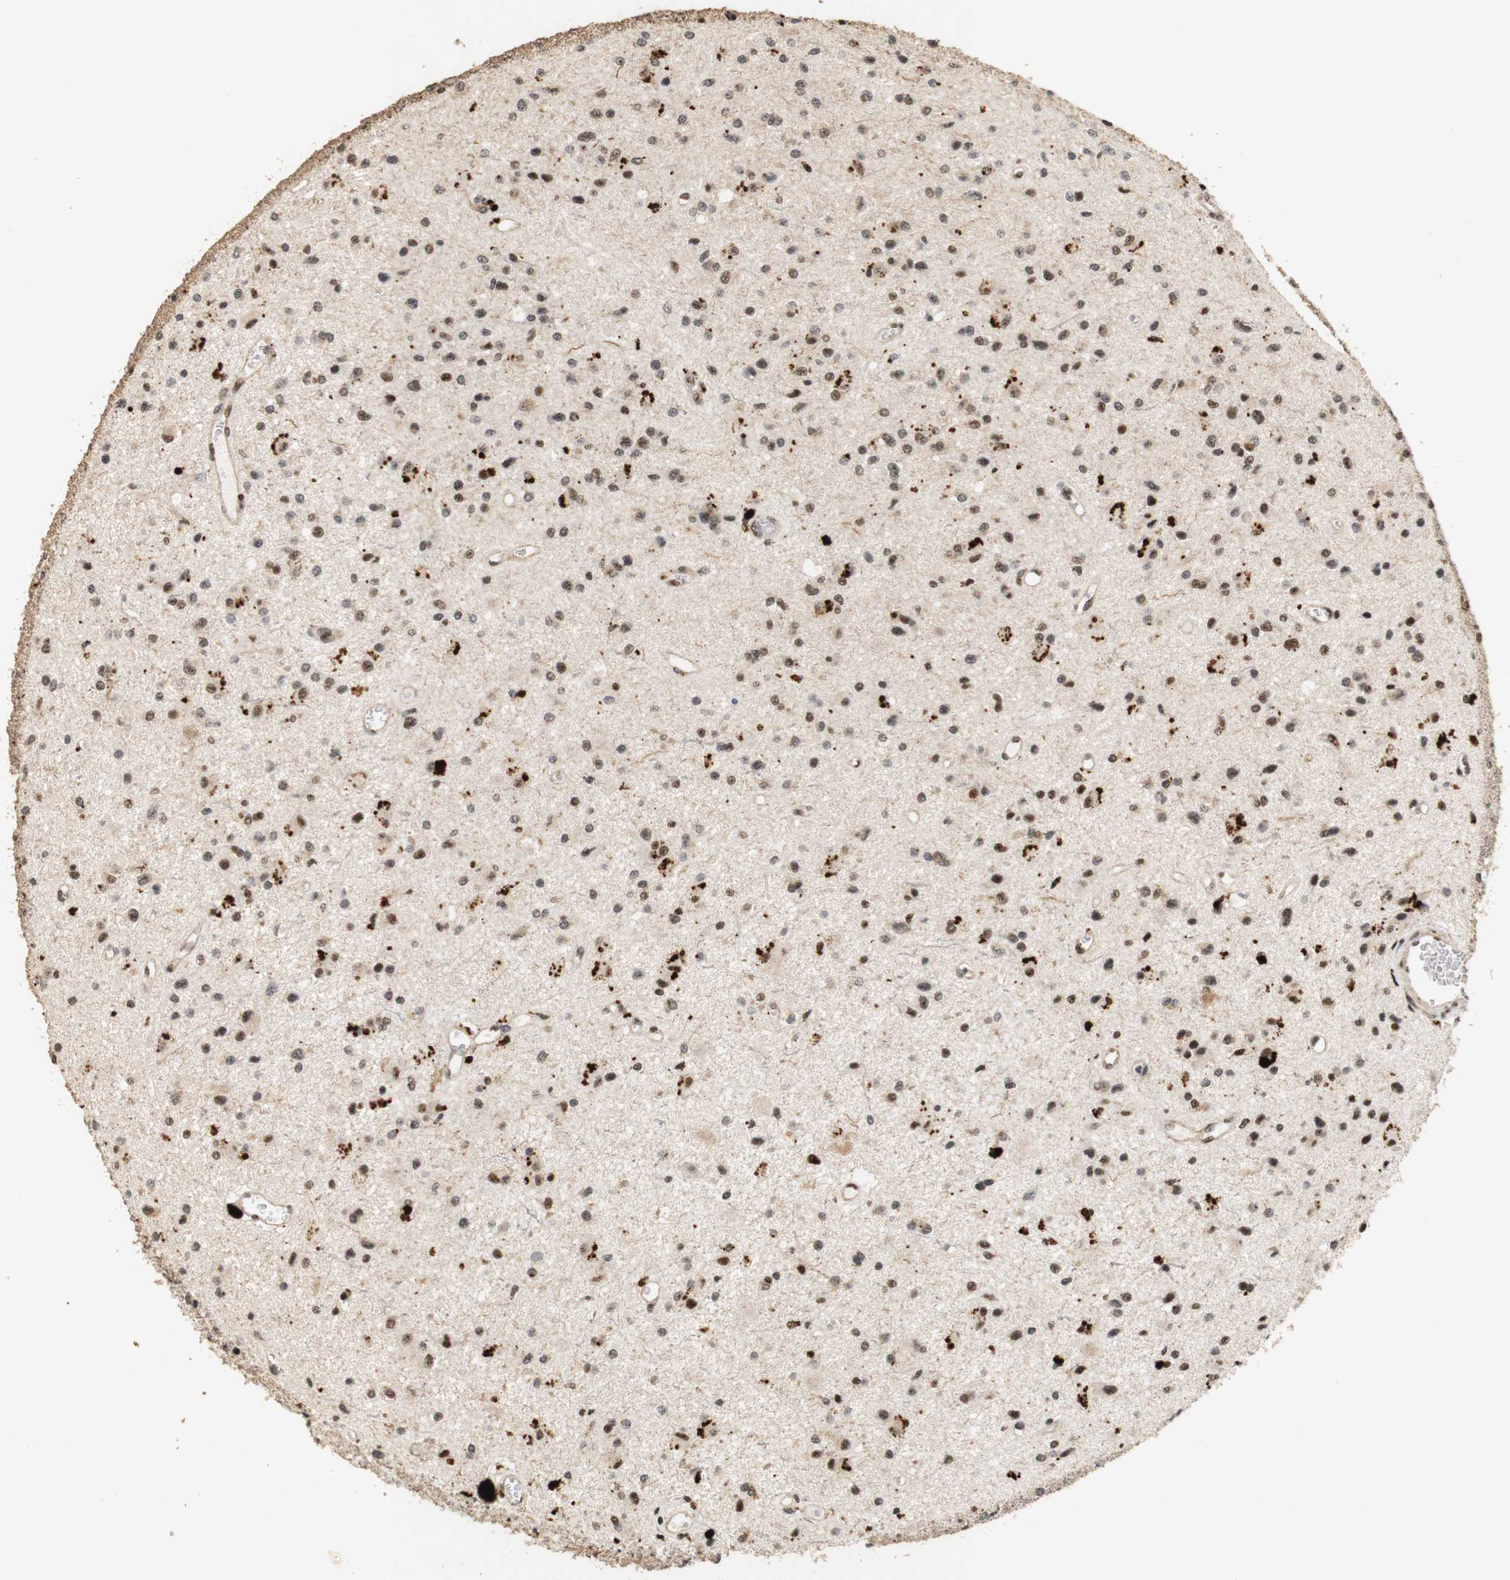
{"staining": {"intensity": "moderate", "quantity": ">75%", "location": "nuclear"}, "tissue": "glioma", "cell_type": "Tumor cells", "image_type": "cancer", "snomed": [{"axis": "morphology", "description": "Glioma, malignant, Low grade"}, {"axis": "topography", "description": "Brain"}], "caption": "Immunohistochemistry (IHC) of human low-grade glioma (malignant) shows medium levels of moderate nuclear staining in approximately >75% of tumor cells.", "gene": "PYM1", "patient": {"sex": "male", "age": 58}}